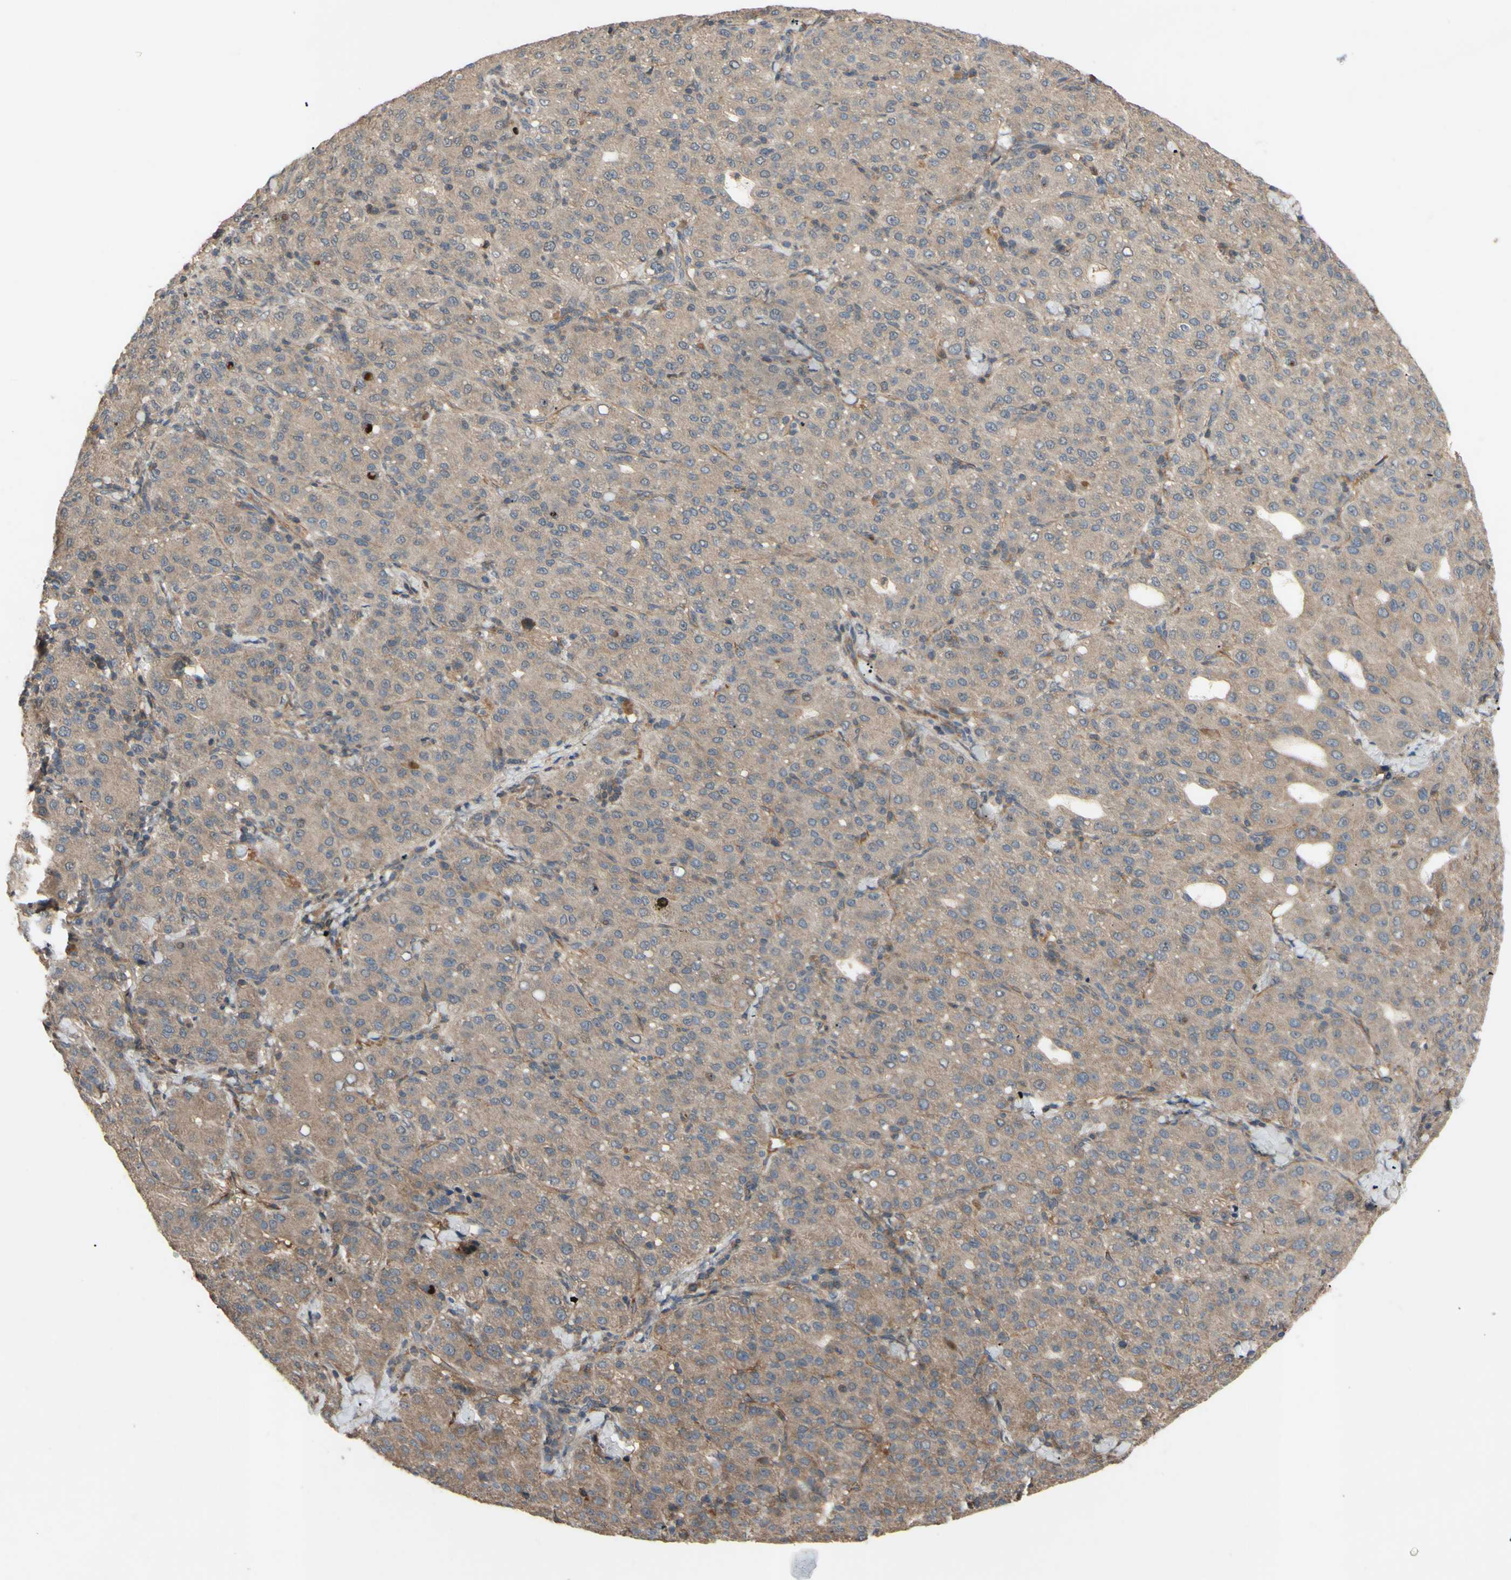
{"staining": {"intensity": "moderate", "quantity": ">75%", "location": "cytoplasmic/membranous"}, "tissue": "liver cancer", "cell_type": "Tumor cells", "image_type": "cancer", "snomed": [{"axis": "morphology", "description": "Carcinoma, Hepatocellular, NOS"}, {"axis": "topography", "description": "Liver"}], "caption": "Immunohistochemistry of human liver cancer shows medium levels of moderate cytoplasmic/membranous expression in approximately >75% of tumor cells.", "gene": "SHROOM4", "patient": {"sex": "male", "age": 65}}